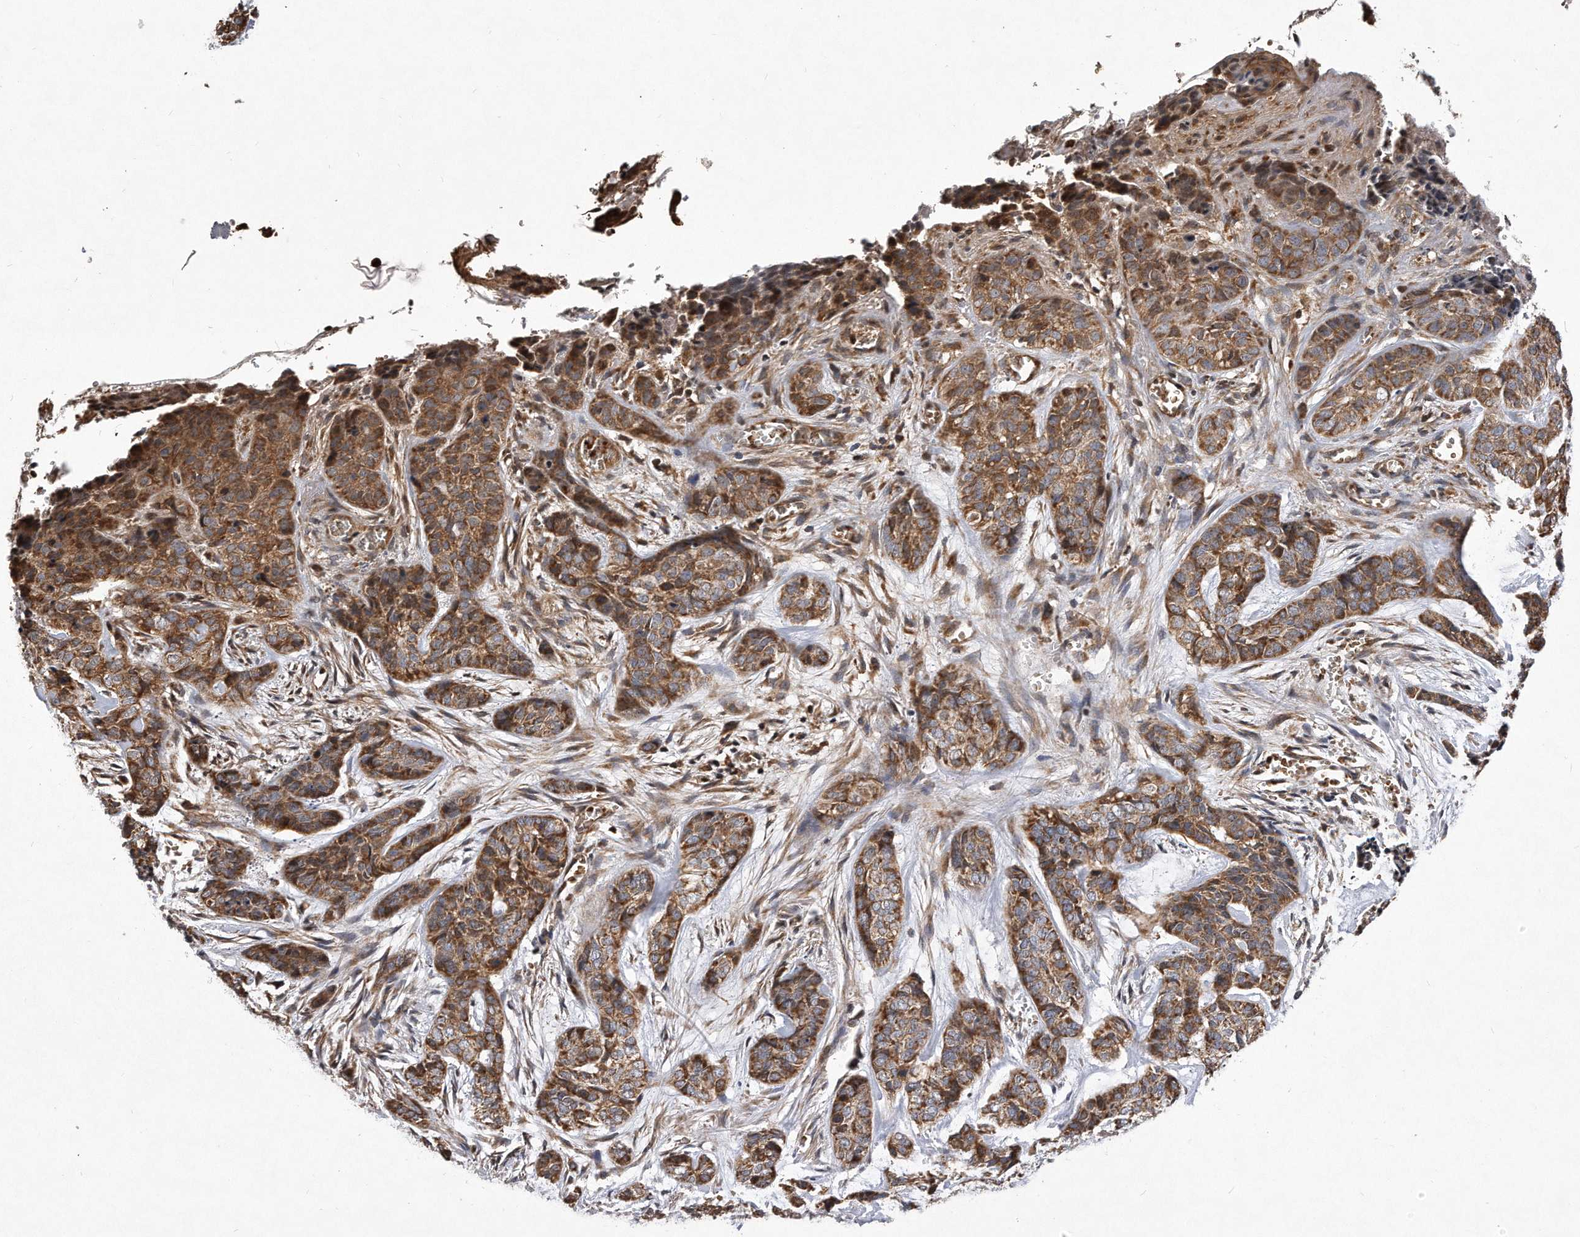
{"staining": {"intensity": "moderate", "quantity": ">75%", "location": "cytoplasmic/membranous"}, "tissue": "skin cancer", "cell_type": "Tumor cells", "image_type": "cancer", "snomed": [{"axis": "morphology", "description": "Basal cell carcinoma"}, {"axis": "topography", "description": "Skin"}], "caption": "Human skin basal cell carcinoma stained with a brown dye shows moderate cytoplasmic/membranous positive expression in about >75% of tumor cells.", "gene": "PPP5C", "patient": {"sex": "female", "age": 64}}